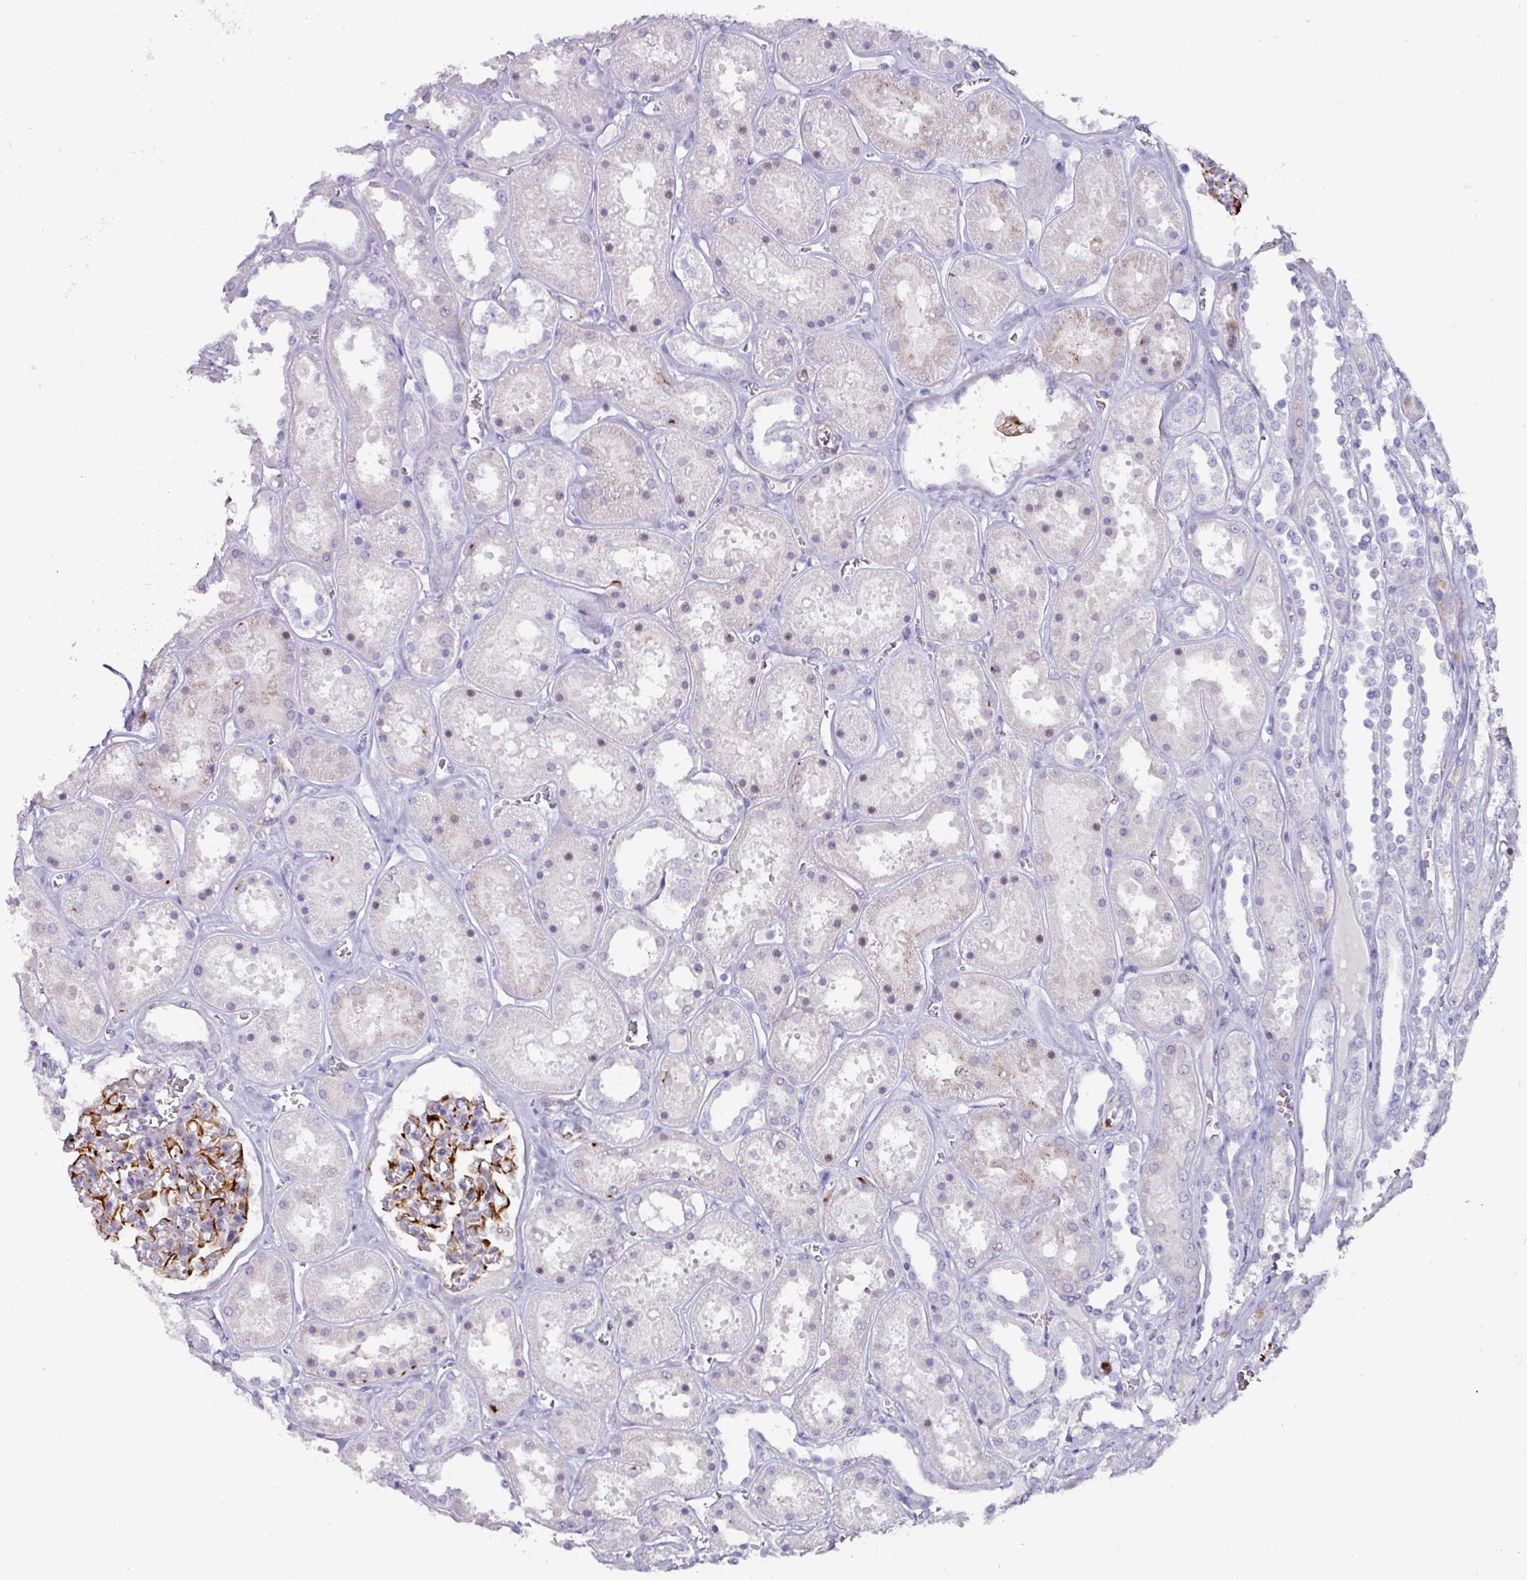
{"staining": {"intensity": "strong", "quantity": "25%-75%", "location": "cytoplasmic/membranous"}, "tissue": "kidney", "cell_type": "Cells in glomeruli", "image_type": "normal", "snomed": [{"axis": "morphology", "description": "Normal tissue, NOS"}, {"axis": "topography", "description": "Kidney"}], "caption": "Brown immunohistochemical staining in normal kidney shows strong cytoplasmic/membranous expression in about 25%-75% of cells in glomeruli.", "gene": "TMPRSS9", "patient": {"sex": "female", "age": 41}}